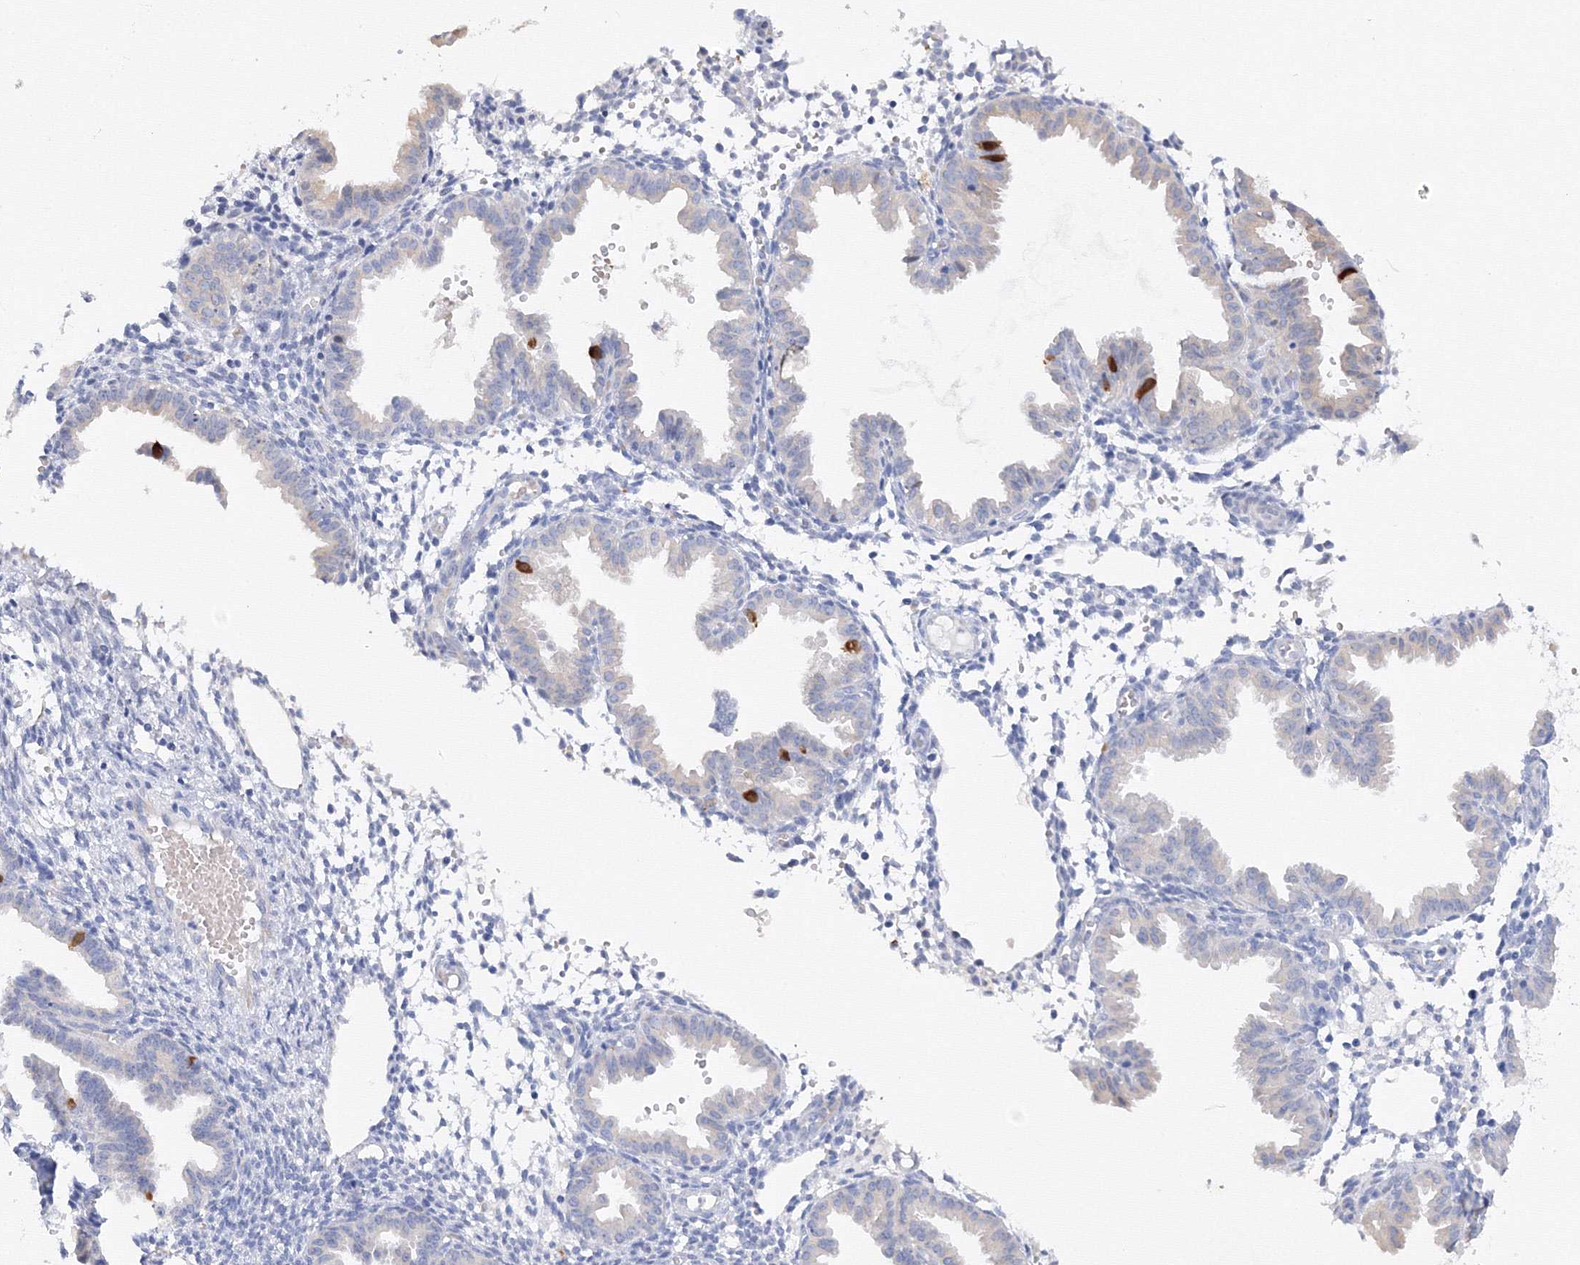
{"staining": {"intensity": "negative", "quantity": "none", "location": "none"}, "tissue": "endometrium", "cell_type": "Cells in endometrial stroma", "image_type": "normal", "snomed": [{"axis": "morphology", "description": "Normal tissue, NOS"}, {"axis": "topography", "description": "Endometrium"}], "caption": "High power microscopy image of an IHC image of benign endometrium, revealing no significant positivity in cells in endometrial stroma. (DAB (3,3'-diaminobenzidine) immunohistochemistry visualized using brightfield microscopy, high magnification).", "gene": "TAMM41", "patient": {"sex": "female", "age": 33}}